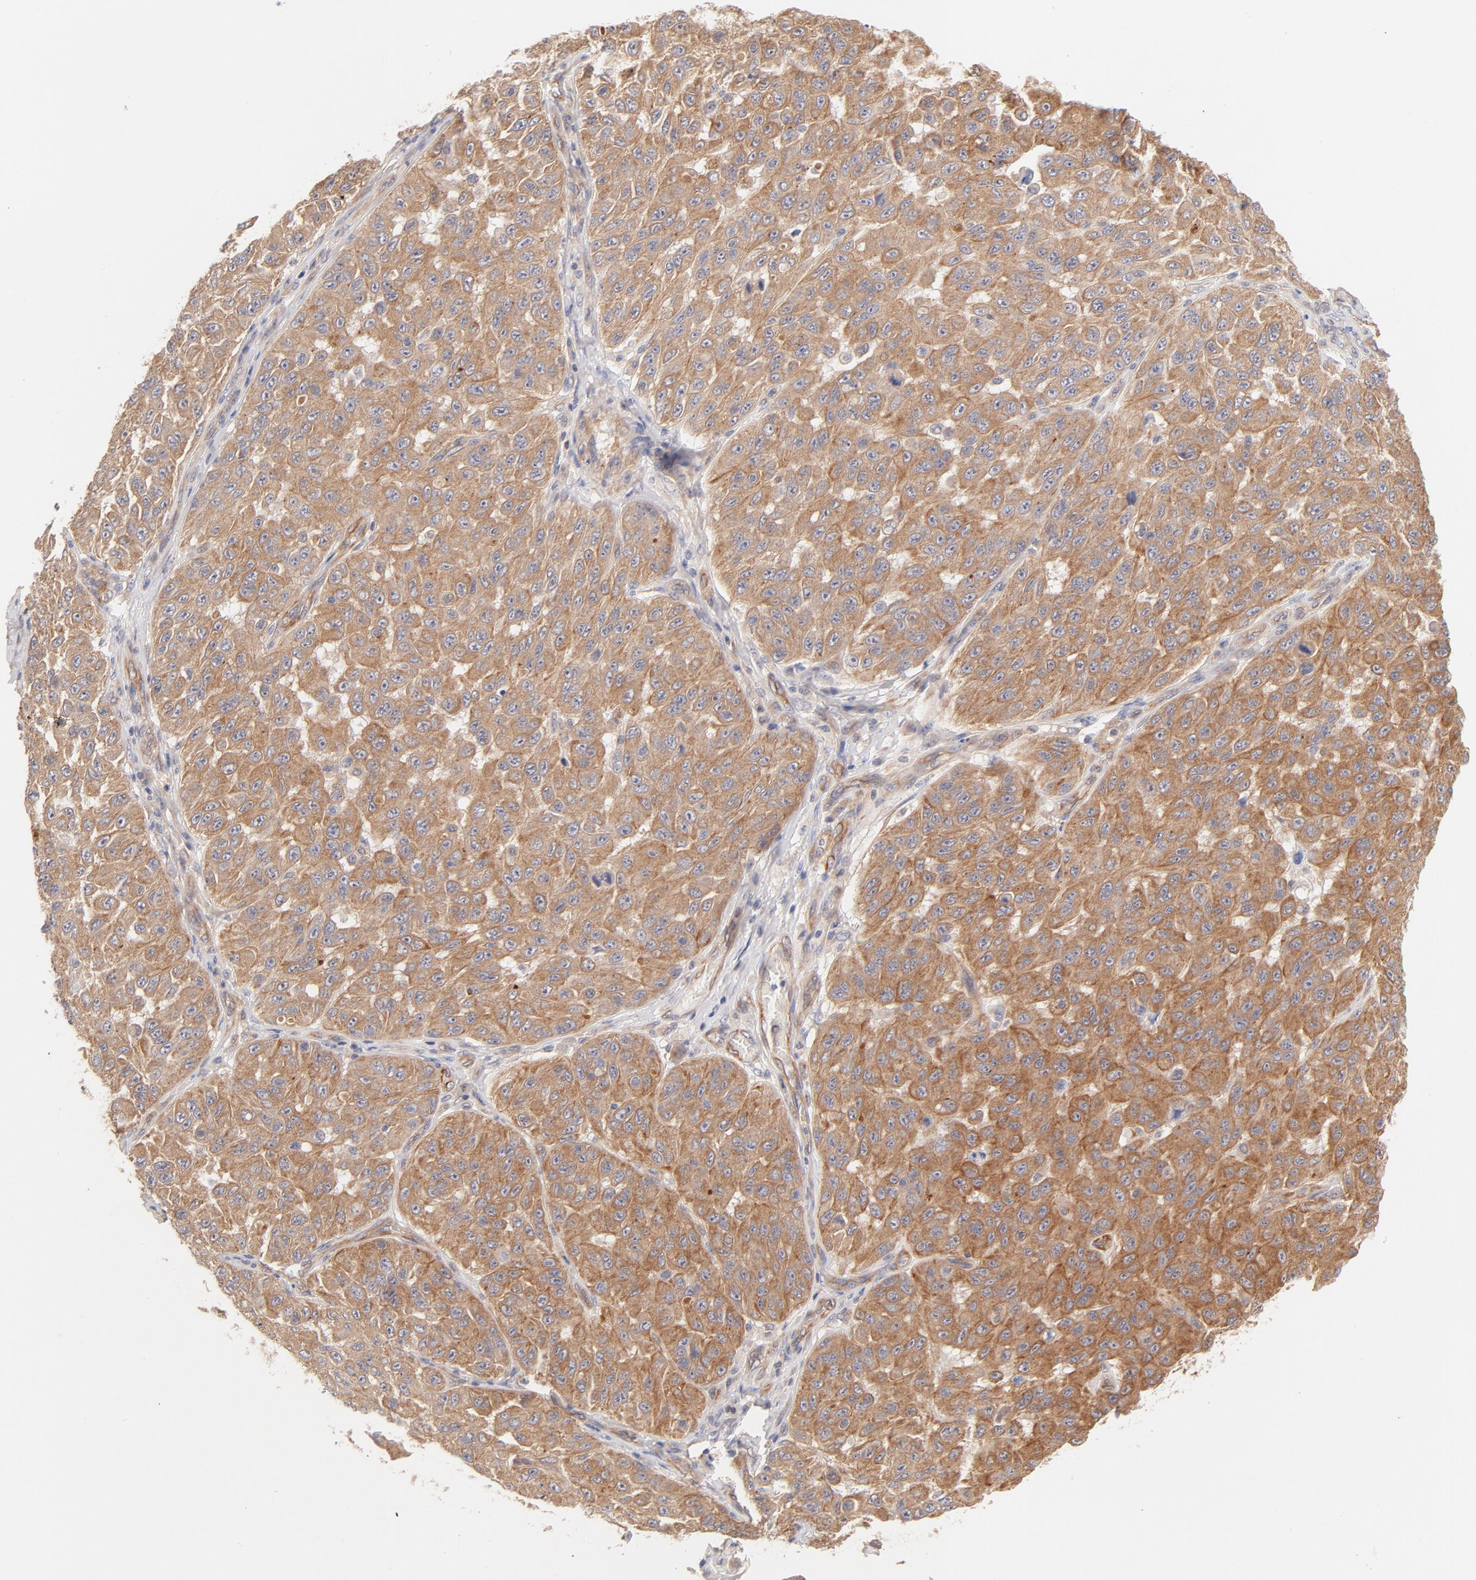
{"staining": {"intensity": "moderate", "quantity": ">75%", "location": "cytoplasmic/membranous"}, "tissue": "melanoma", "cell_type": "Tumor cells", "image_type": "cancer", "snomed": [{"axis": "morphology", "description": "Malignant melanoma, NOS"}, {"axis": "topography", "description": "Skin"}], "caption": "Protein staining demonstrates moderate cytoplasmic/membranous staining in about >75% of tumor cells in malignant melanoma. Nuclei are stained in blue.", "gene": "LDLRAP1", "patient": {"sex": "male", "age": 30}}